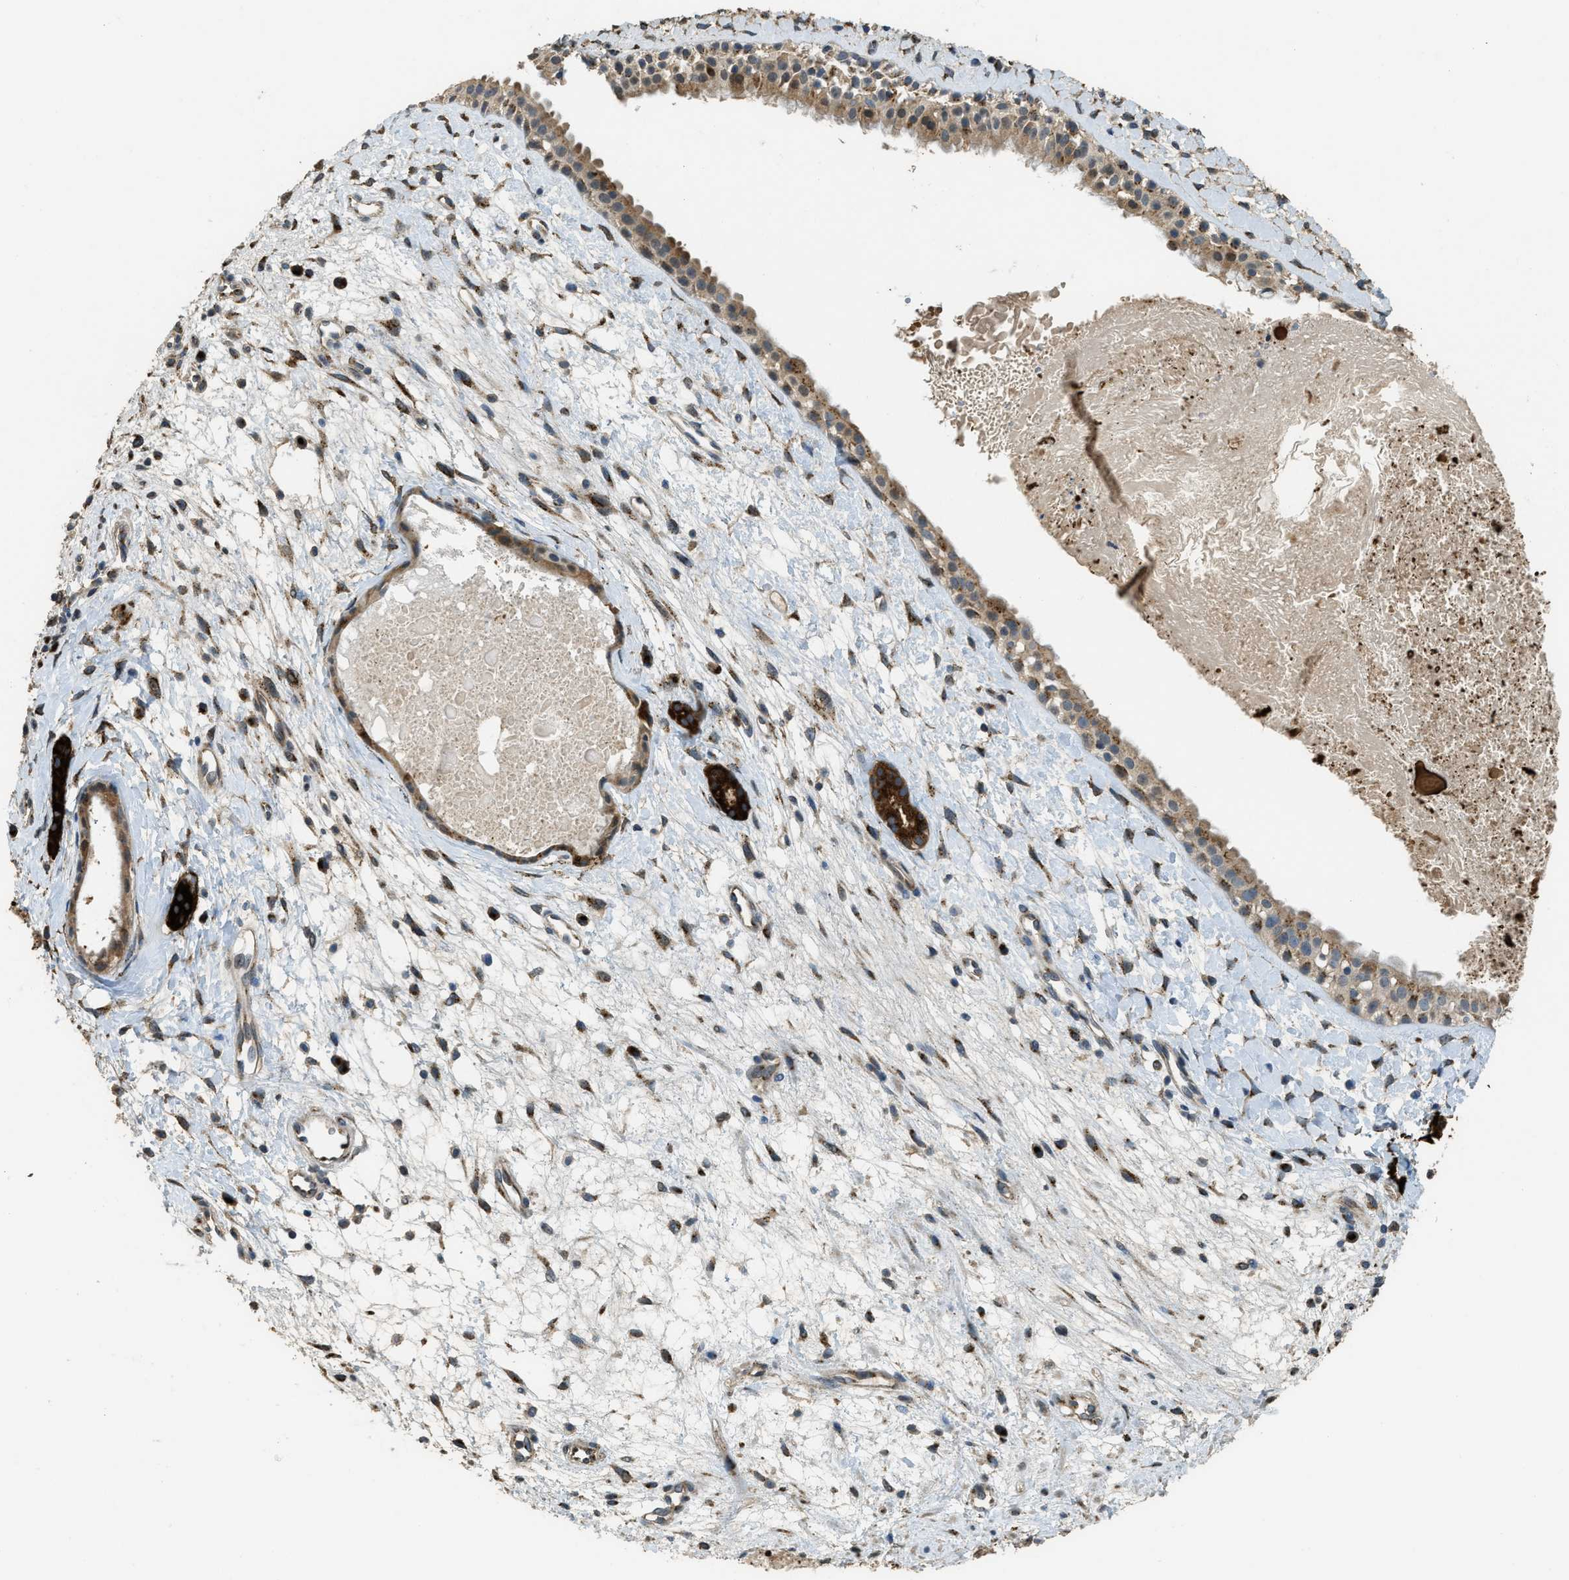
{"staining": {"intensity": "moderate", "quantity": ">75%", "location": "cytoplasmic/membranous"}, "tissue": "nasopharynx", "cell_type": "Respiratory epithelial cells", "image_type": "normal", "snomed": [{"axis": "morphology", "description": "Normal tissue, NOS"}, {"axis": "topography", "description": "Nasopharynx"}], "caption": "High-power microscopy captured an IHC micrograph of normal nasopharynx, revealing moderate cytoplasmic/membranous positivity in about >75% of respiratory epithelial cells.", "gene": "IPO7", "patient": {"sex": "male", "age": 22}}